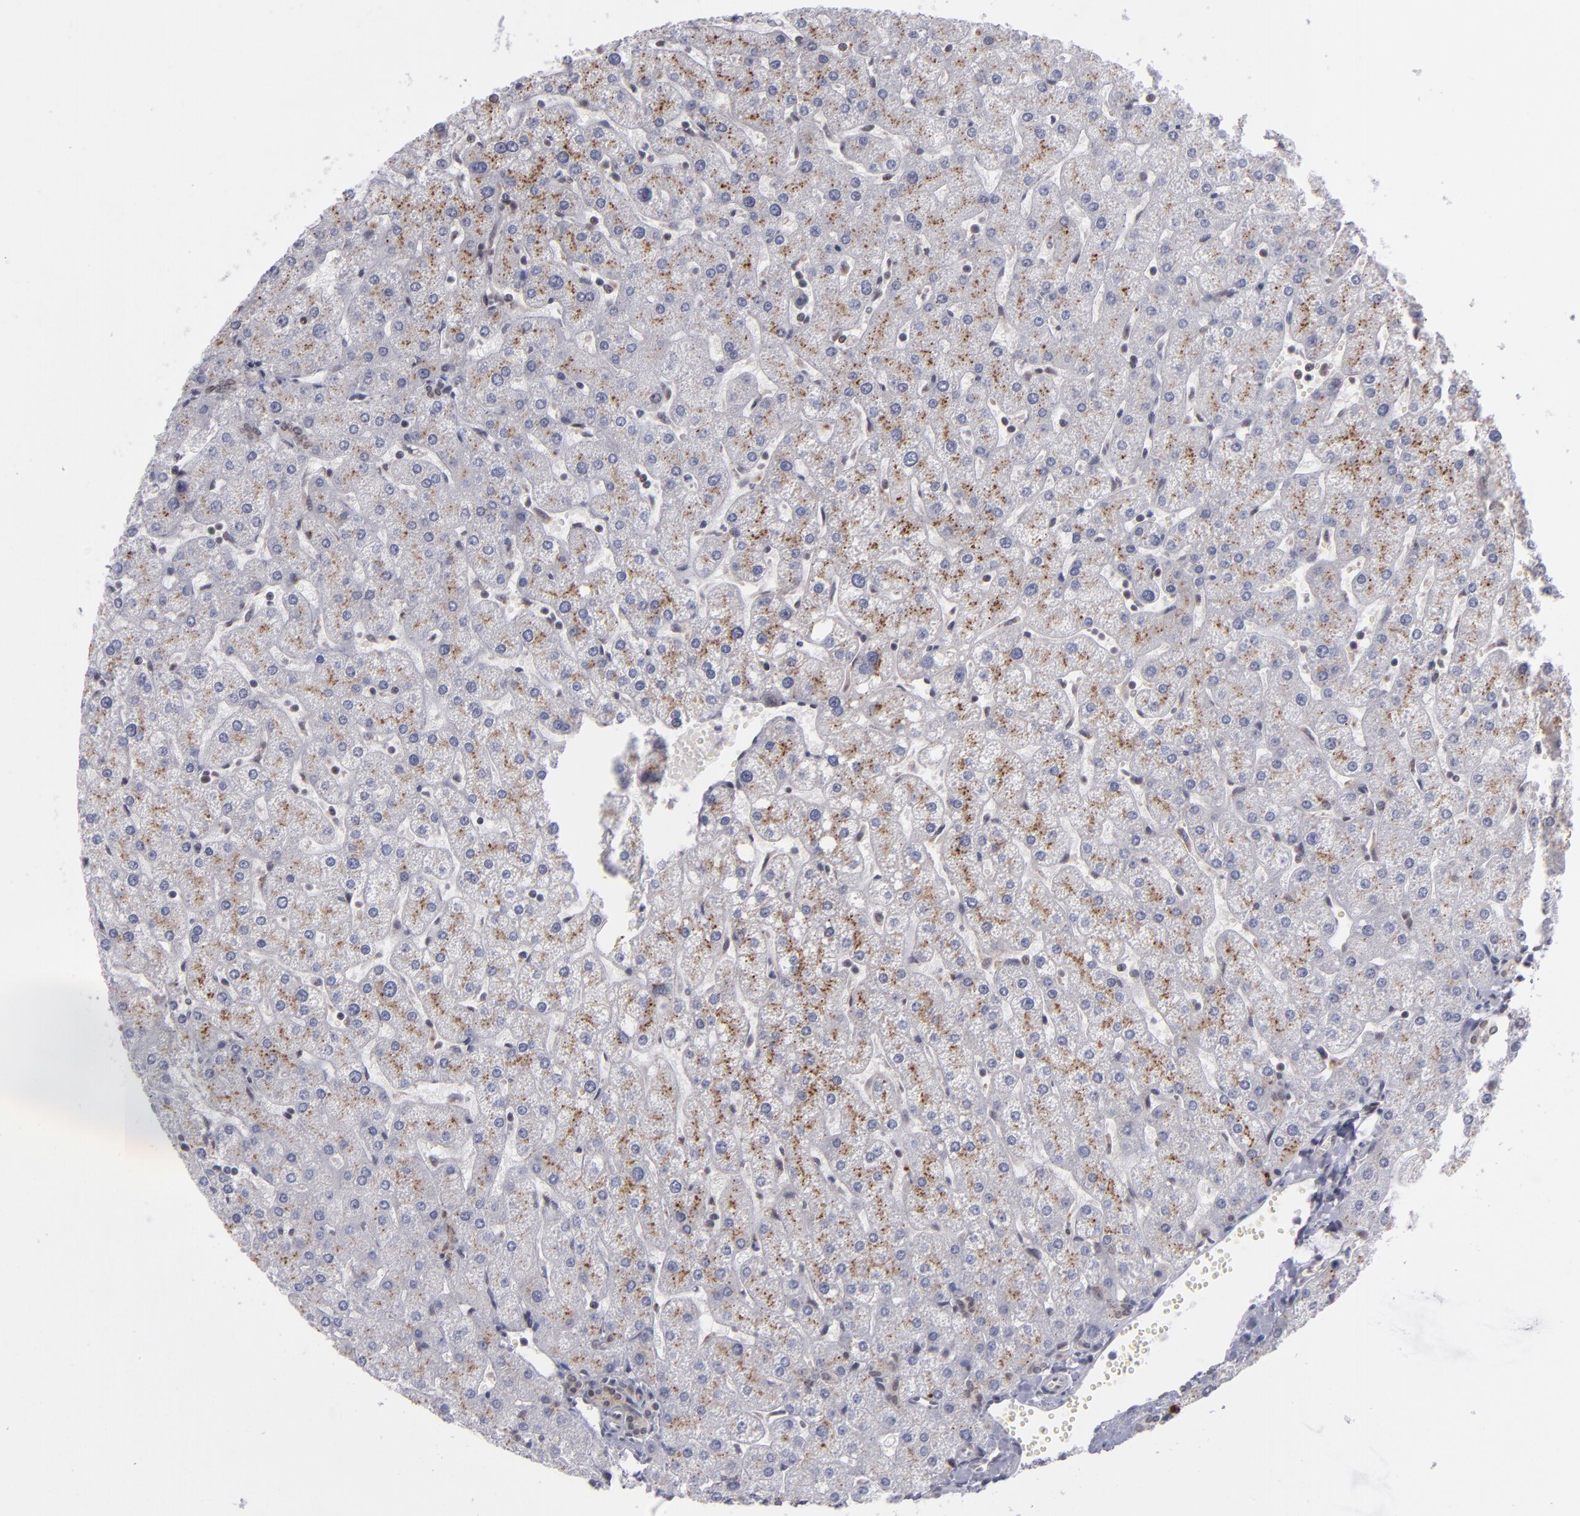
{"staining": {"intensity": "moderate", "quantity": "25%-75%", "location": "cytoplasmic/membranous"}, "tissue": "liver", "cell_type": "Hepatocytes", "image_type": "normal", "snomed": [{"axis": "morphology", "description": "Normal tissue, NOS"}, {"axis": "topography", "description": "Liver"}], "caption": "Approximately 25%-75% of hepatocytes in unremarkable liver demonstrate moderate cytoplasmic/membranous protein expression as visualized by brown immunohistochemical staining.", "gene": "MLLT3", "patient": {"sex": "male", "age": 67}}